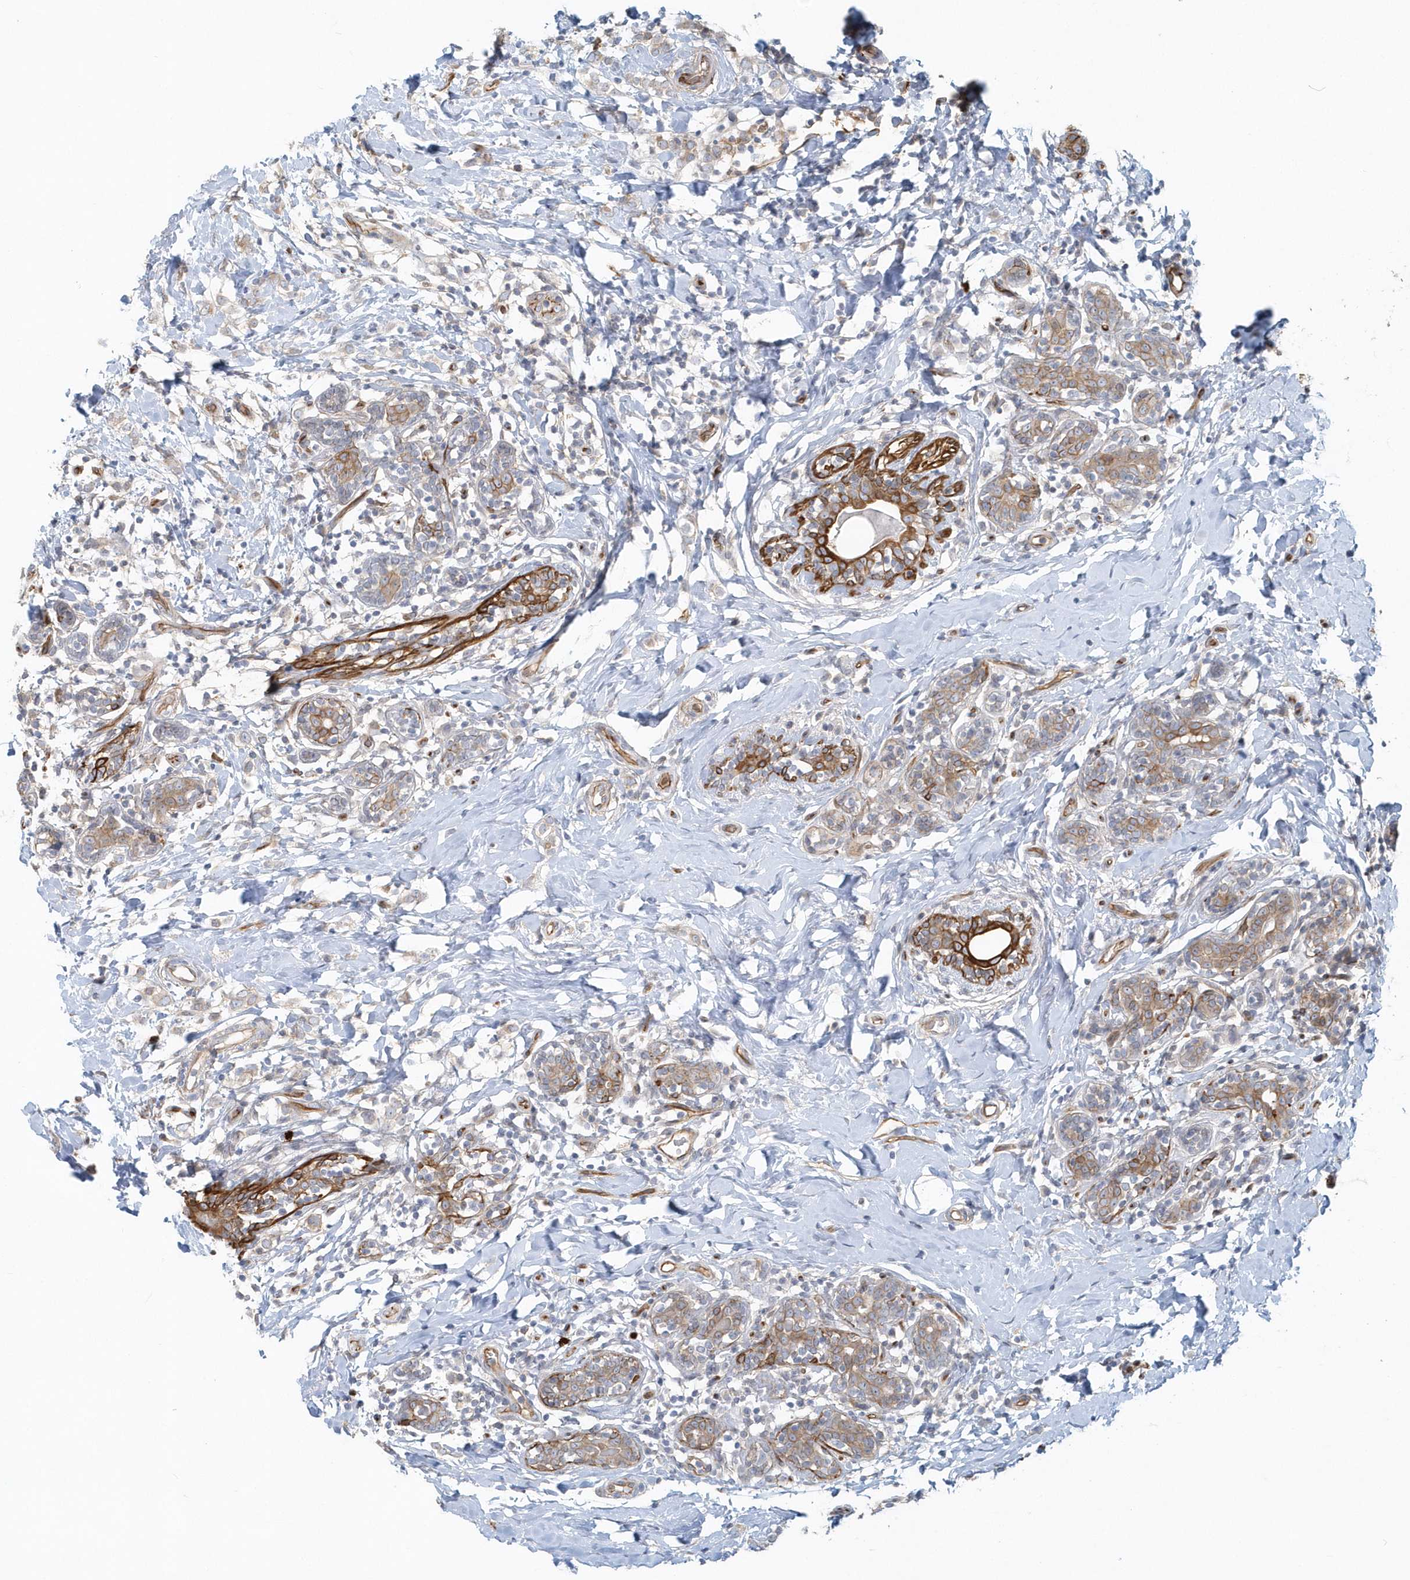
{"staining": {"intensity": "weak", "quantity": "25%-75%", "location": "cytoplasmic/membranous"}, "tissue": "breast cancer", "cell_type": "Tumor cells", "image_type": "cancer", "snomed": [{"axis": "morphology", "description": "Normal tissue, NOS"}, {"axis": "morphology", "description": "Lobular carcinoma"}, {"axis": "topography", "description": "Breast"}], "caption": "Immunohistochemistry image of neoplastic tissue: human breast lobular carcinoma stained using immunohistochemistry shows low levels of weak protein expression localized specifically in the cytoplasmic/membranous of tumor cells, appearing as a cytoplasmic/membranous brown color.", "gene": "DNAH1", "patient": {"sex": "female", "age": 47}}